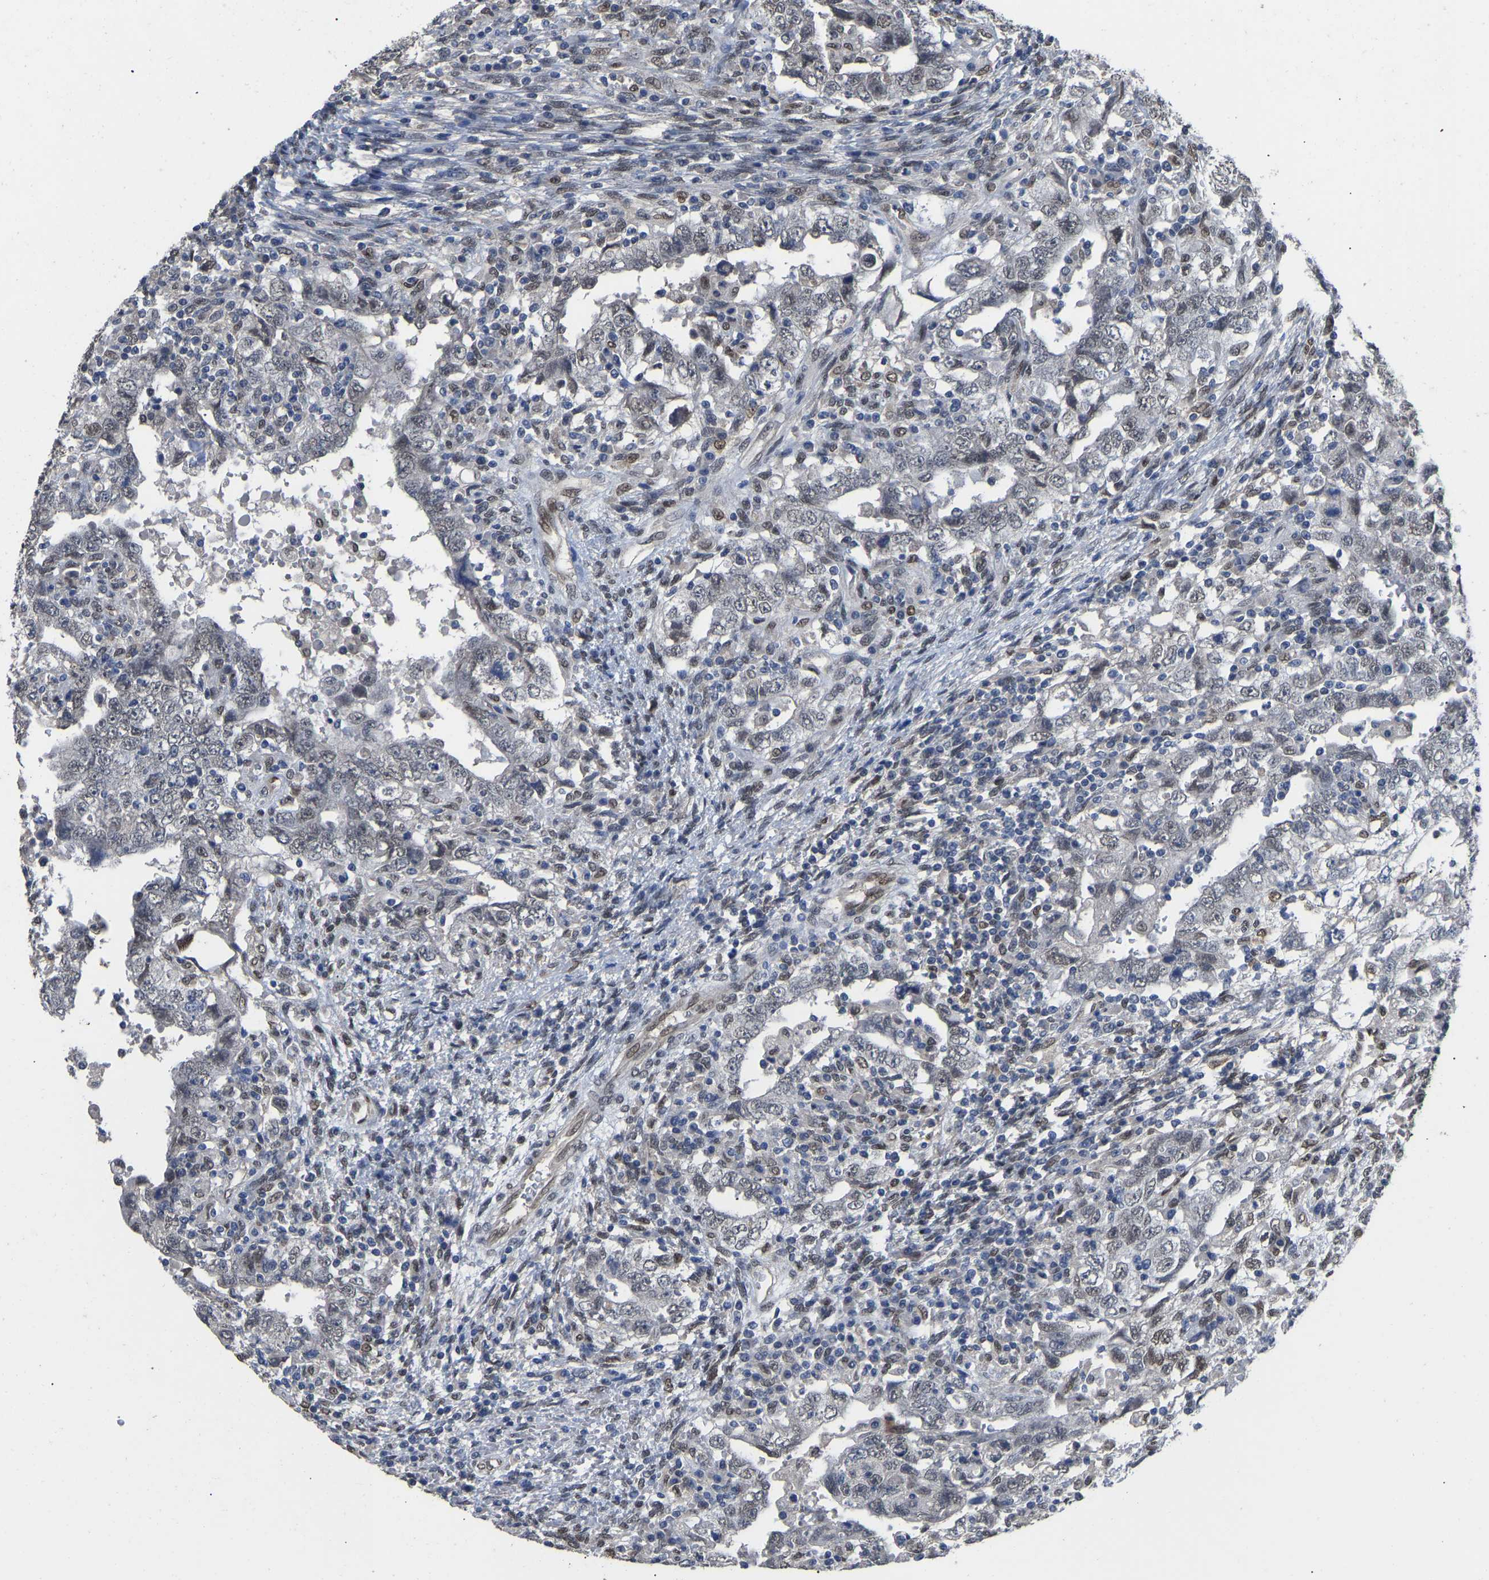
{"staining": {"intensity": "weak", "quantity": "25%-75%", "location": "nuclear"}, "tissue": "testis cancer", "cell_type": "Tumor cells", "image_type": "cancer", "snomed": [{"axis": "morphology", "description": "Carcinoma, Embryonal, NOS"}, {"axis": "topography", "description": "Testis"}], "caption": "Testis cancer (embryonal carcinoma) stained for a protein (brown) reveals weak nuclear positive expression in approximately 25%-75% of tumor cells.", "gene": "QKI", "patient": {"sex": "male", "age": 26}}